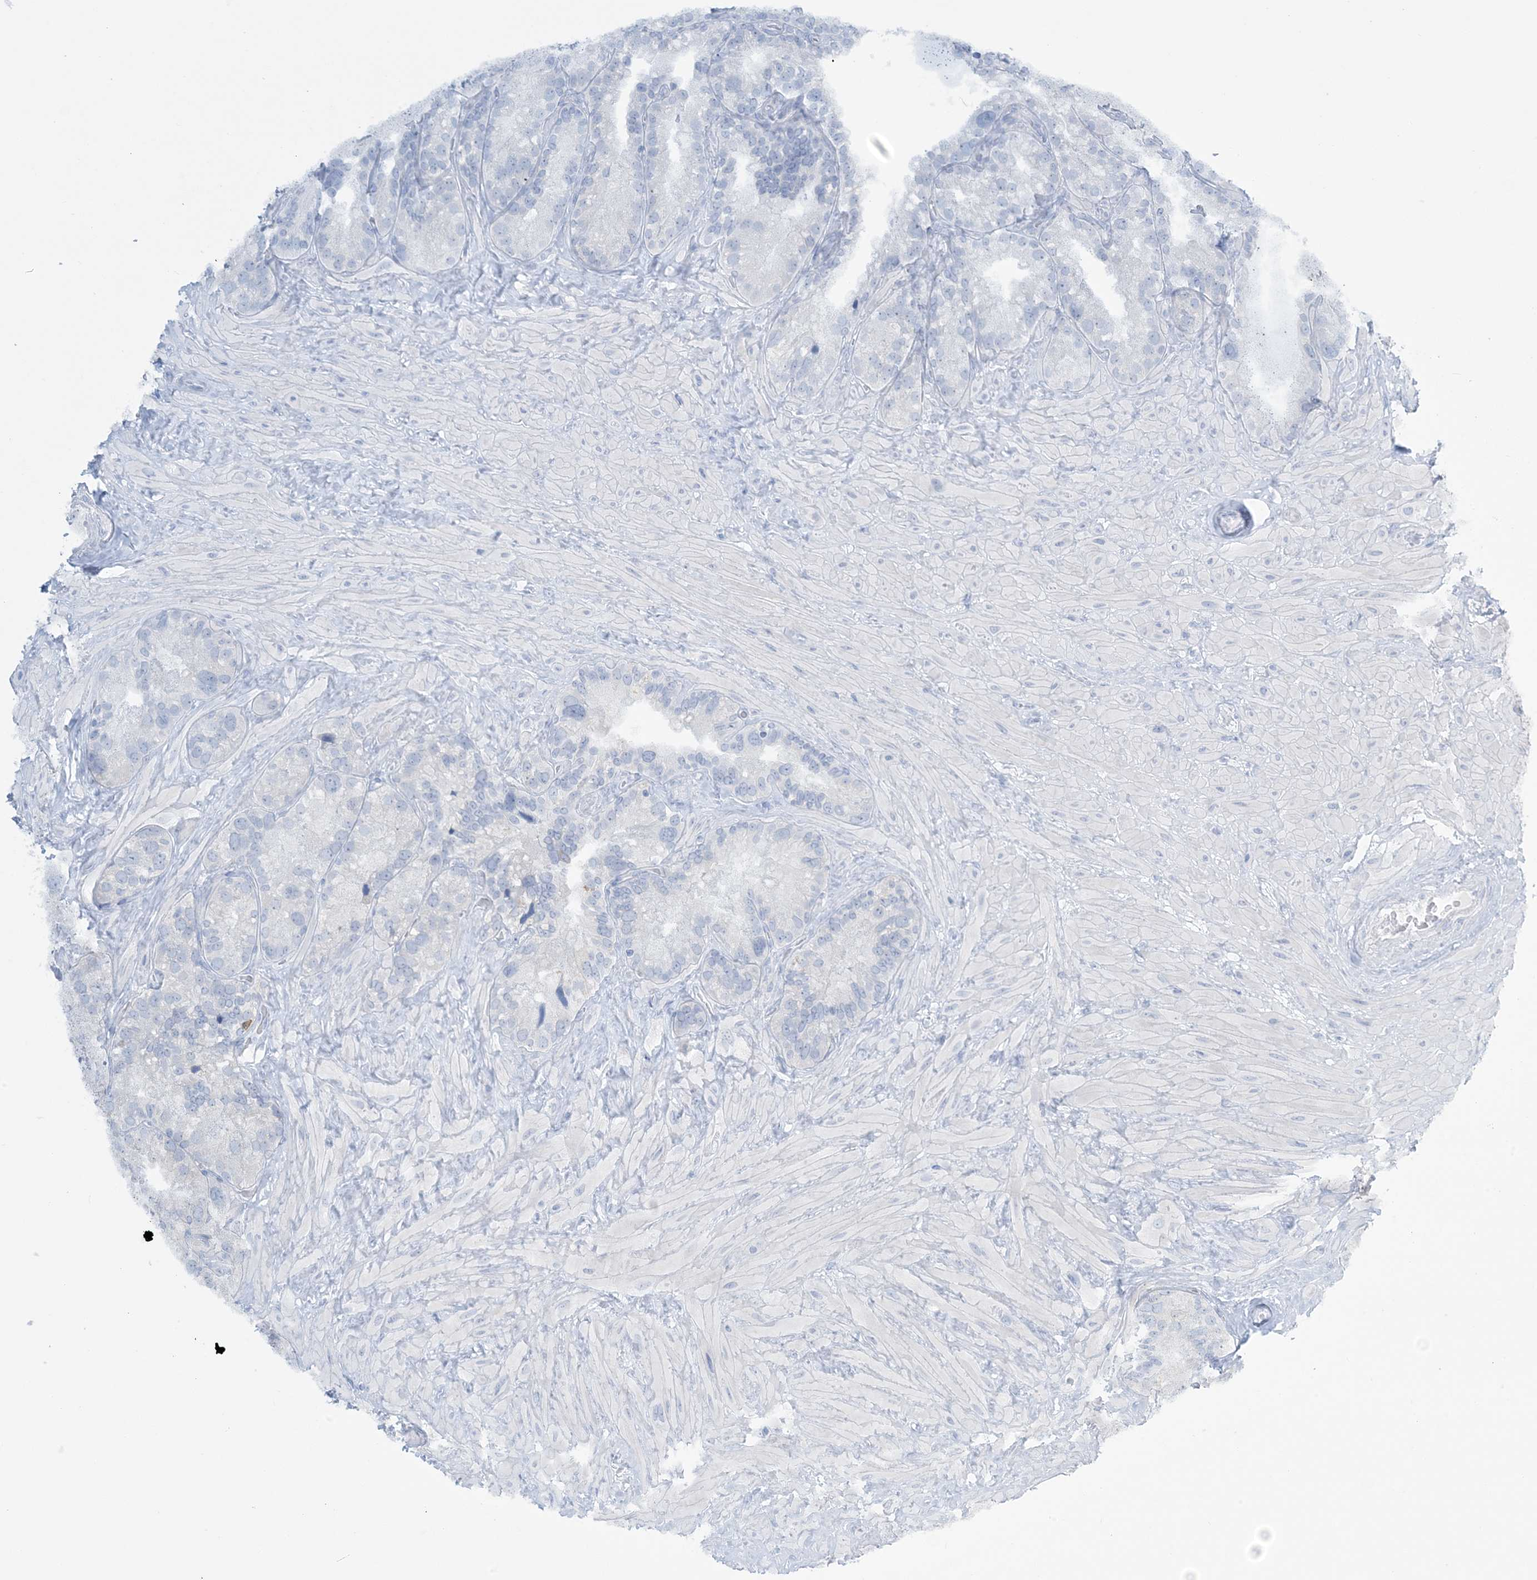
{"staining": {"intensity": "negative", "quantity": "none", "location": "none"}, "tissue": "seminal vesicle", "cell_type": "Glandular cells", "image_type": "normal", "snomed": [{"axis": "morphology", "description": "Normal tissue, NOS"}, {"axis": "topography", "description": "Prostate"}, {"axis": "topography", "description": "Seminal veicle"}], "caption": "Histopathology image shows no protein staining in glandular cells of unremarkable seminal vesicle.", "gene": "AGXT", "patient": {"sex": "male", "age": 68}}